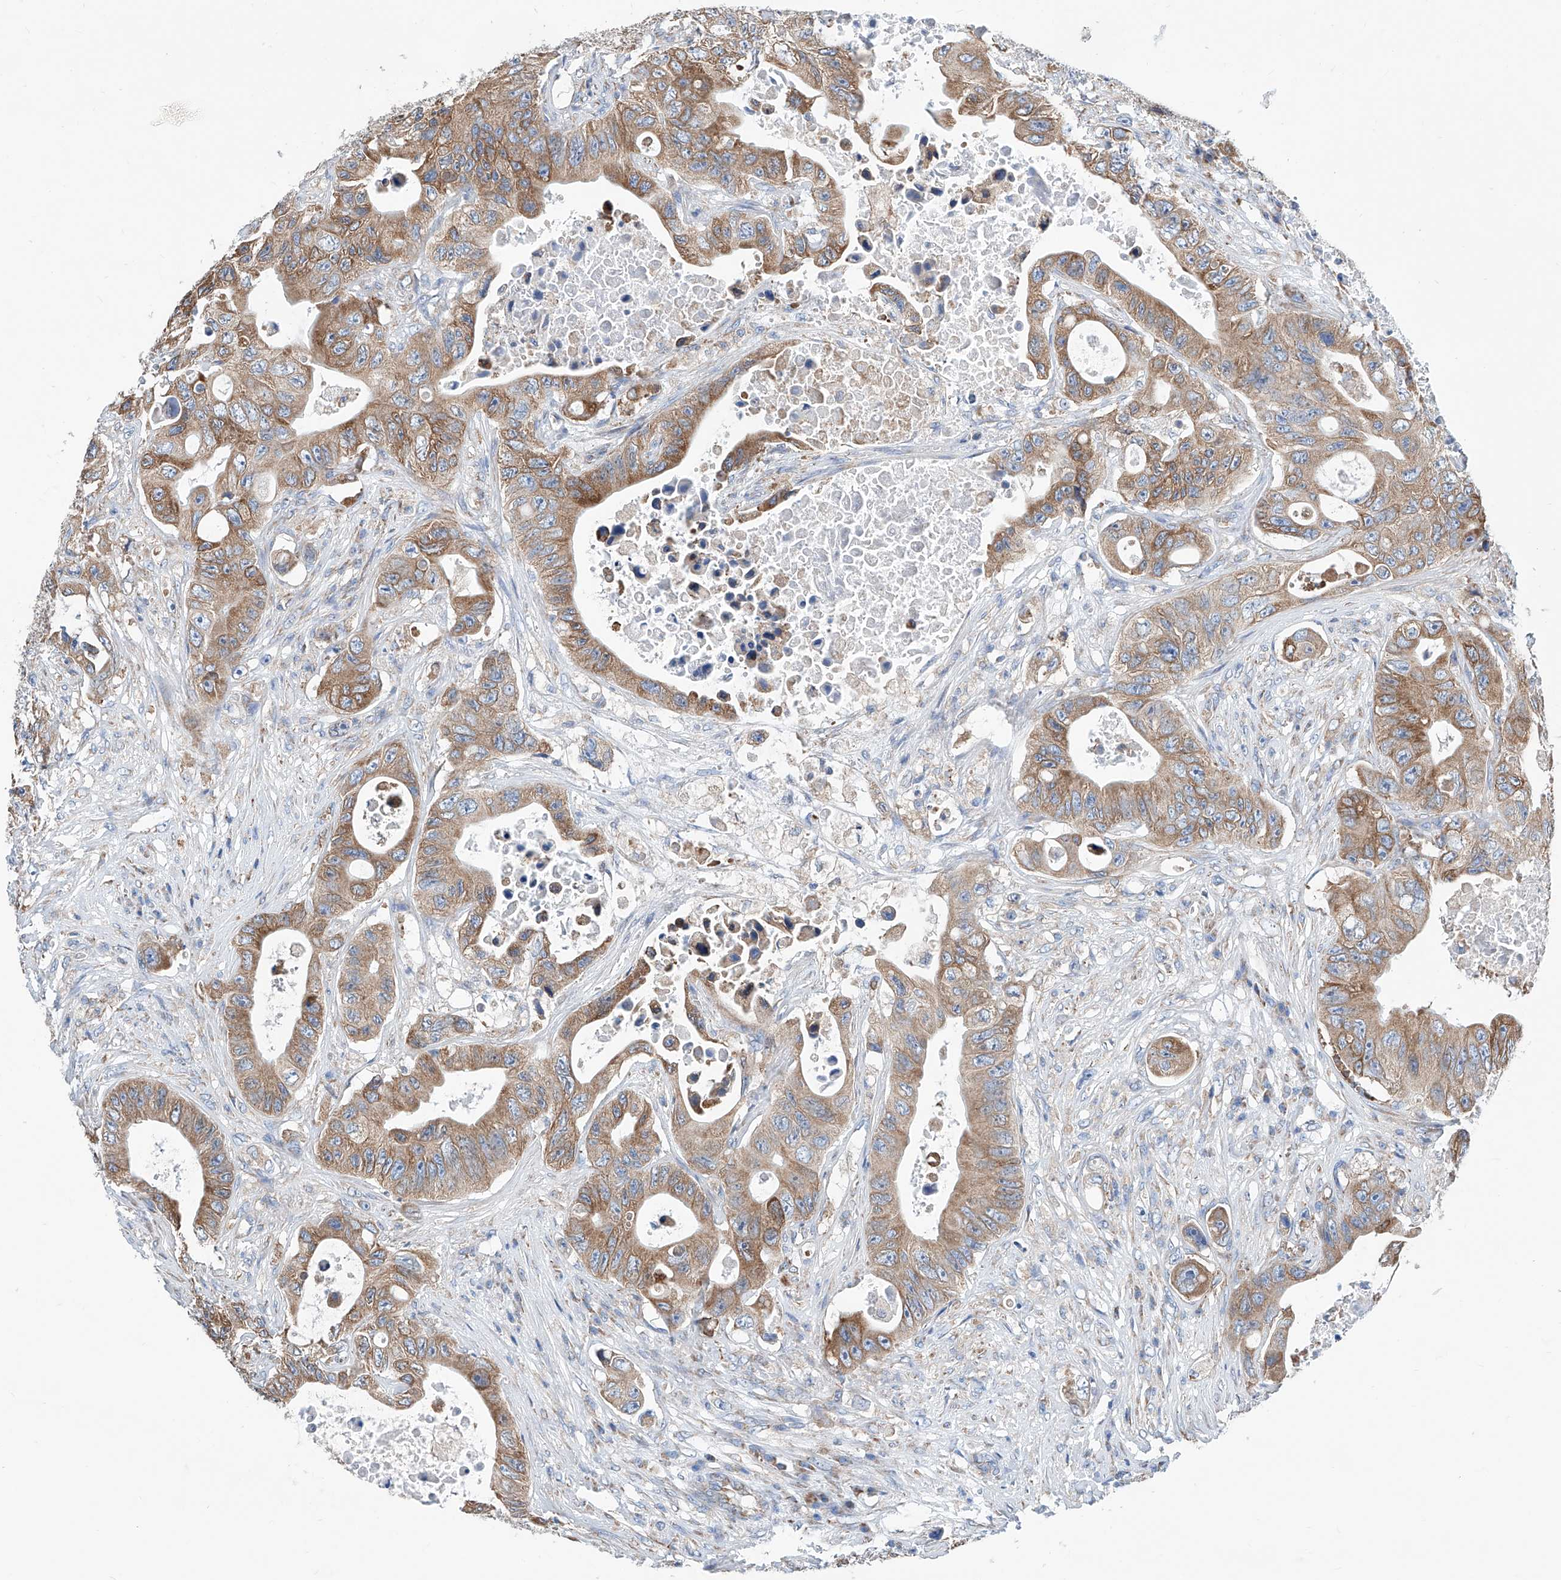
{"staining": {"intensity": "moderate", "quantity": ">75%", "location": "cytoplasmic/membranous"}, "tissue": "colorectal cancer", "cell_type": "Tumor cells", "image_type": "cancer", "snomed": [{"axis": "morphology", "description": "Adenocarcinoma, NOS"}, {"axis": "topography", "description": "Colon"}], "caption": "Immunohistochemical staining of human colorectal adenocarcinoma displays moderate cytoplasmic/membranous protein staining in about >75% of tumor cells.", "gene": "MAD2L1", "patient": {"sex": "female", "age": 46}}